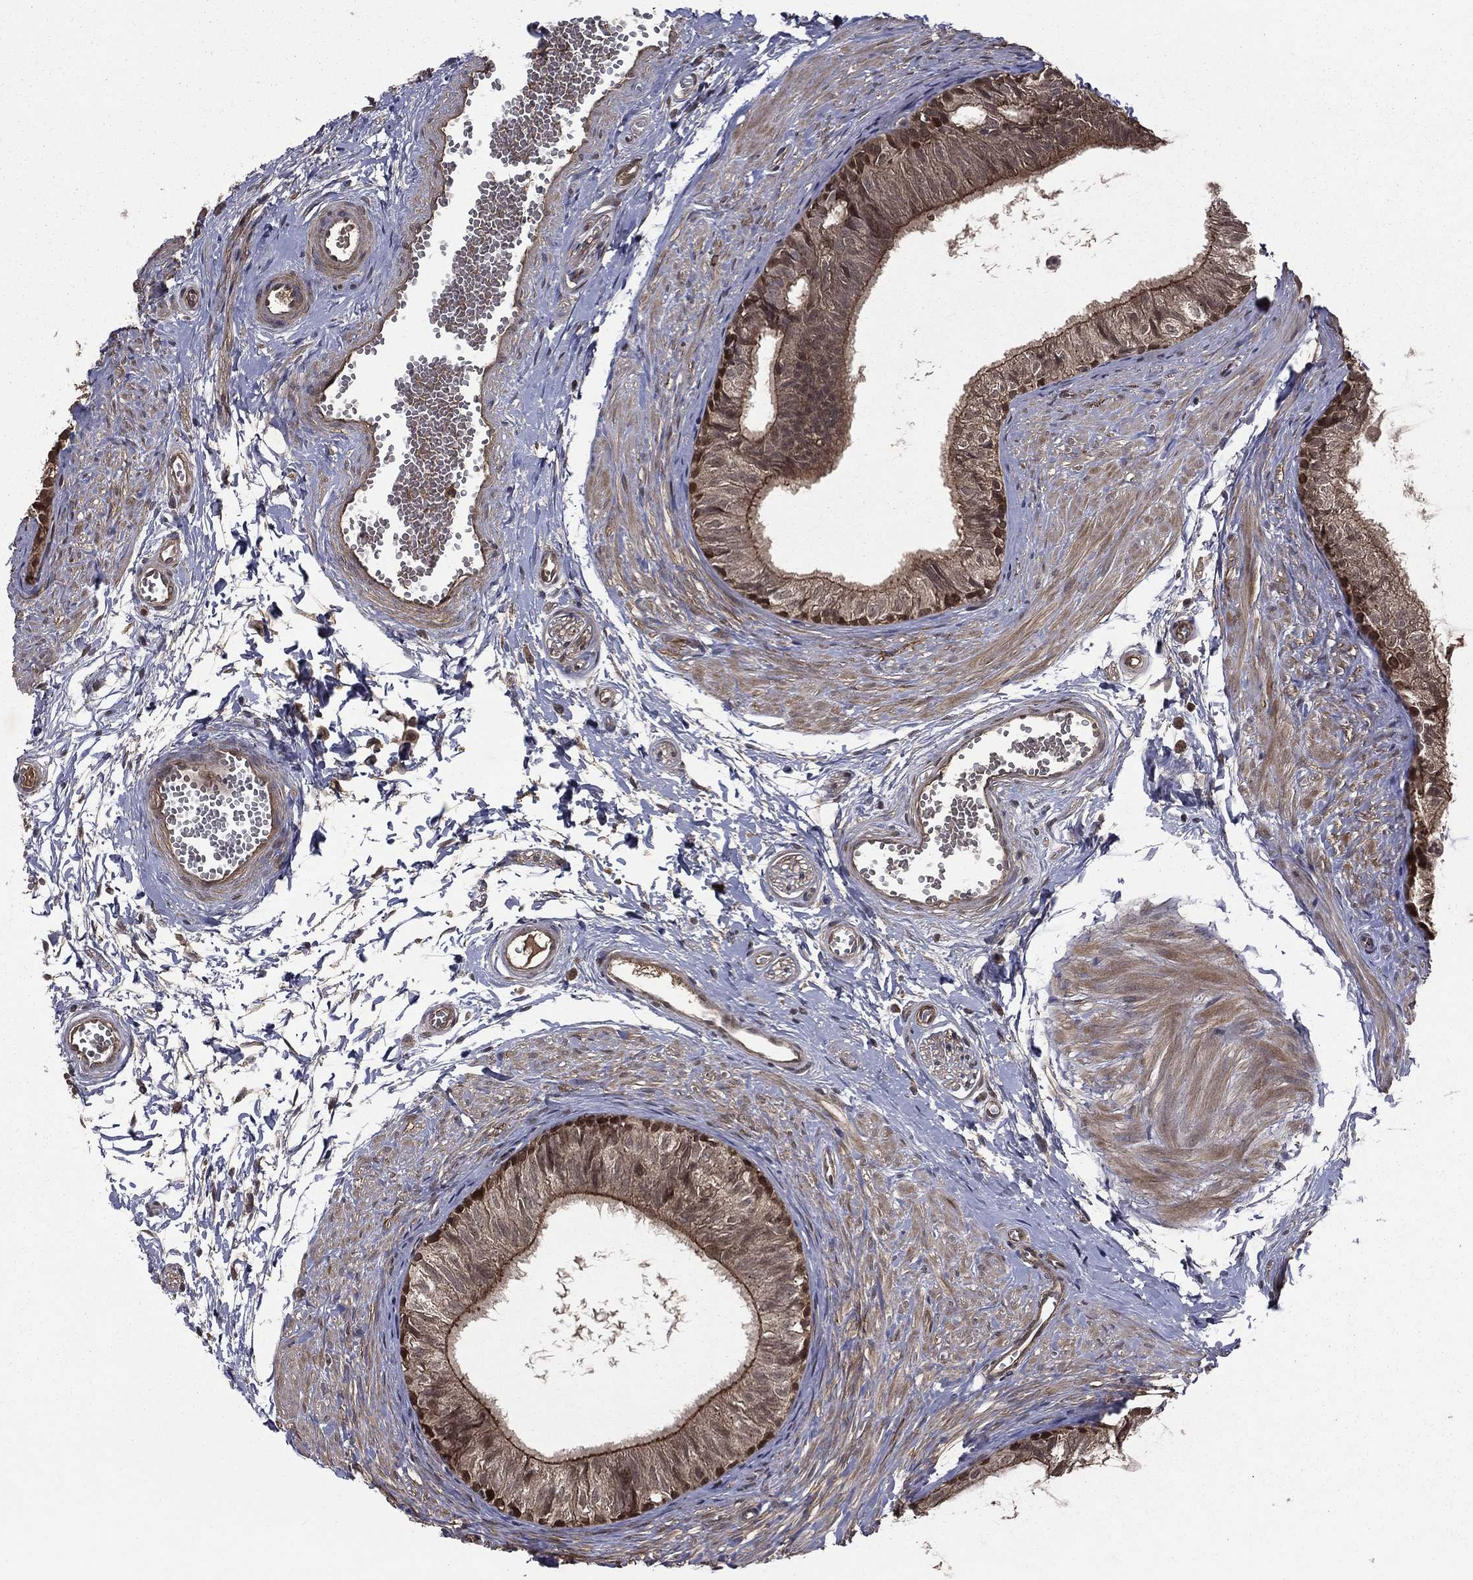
{"staining": {"intensity": "moderate", "quantity": "<25%", "location": "cytoplasmic/membranous,nuclear"}, "tissue": "epididymis", "cell_type": "Glandular cells", "image_type": "normal", "snomed": [{"axis": "morphology", "description": "Normal tissue, NOS"}, {"axis": "topography", "description": "Epididymis"}], "caption": "Moderate cytoplasmic/membranous,nuclear expression is identified in about <25% of glandular cells in normal epididymis. The protein is stained brown, and the nuclei are stained in blue (DAB (3,3'-diaminobenzidine) IHC with brightfield microscopy, high magnification).", "gene": "FGD1", "patient": {"sex": "male", "age": 22}}